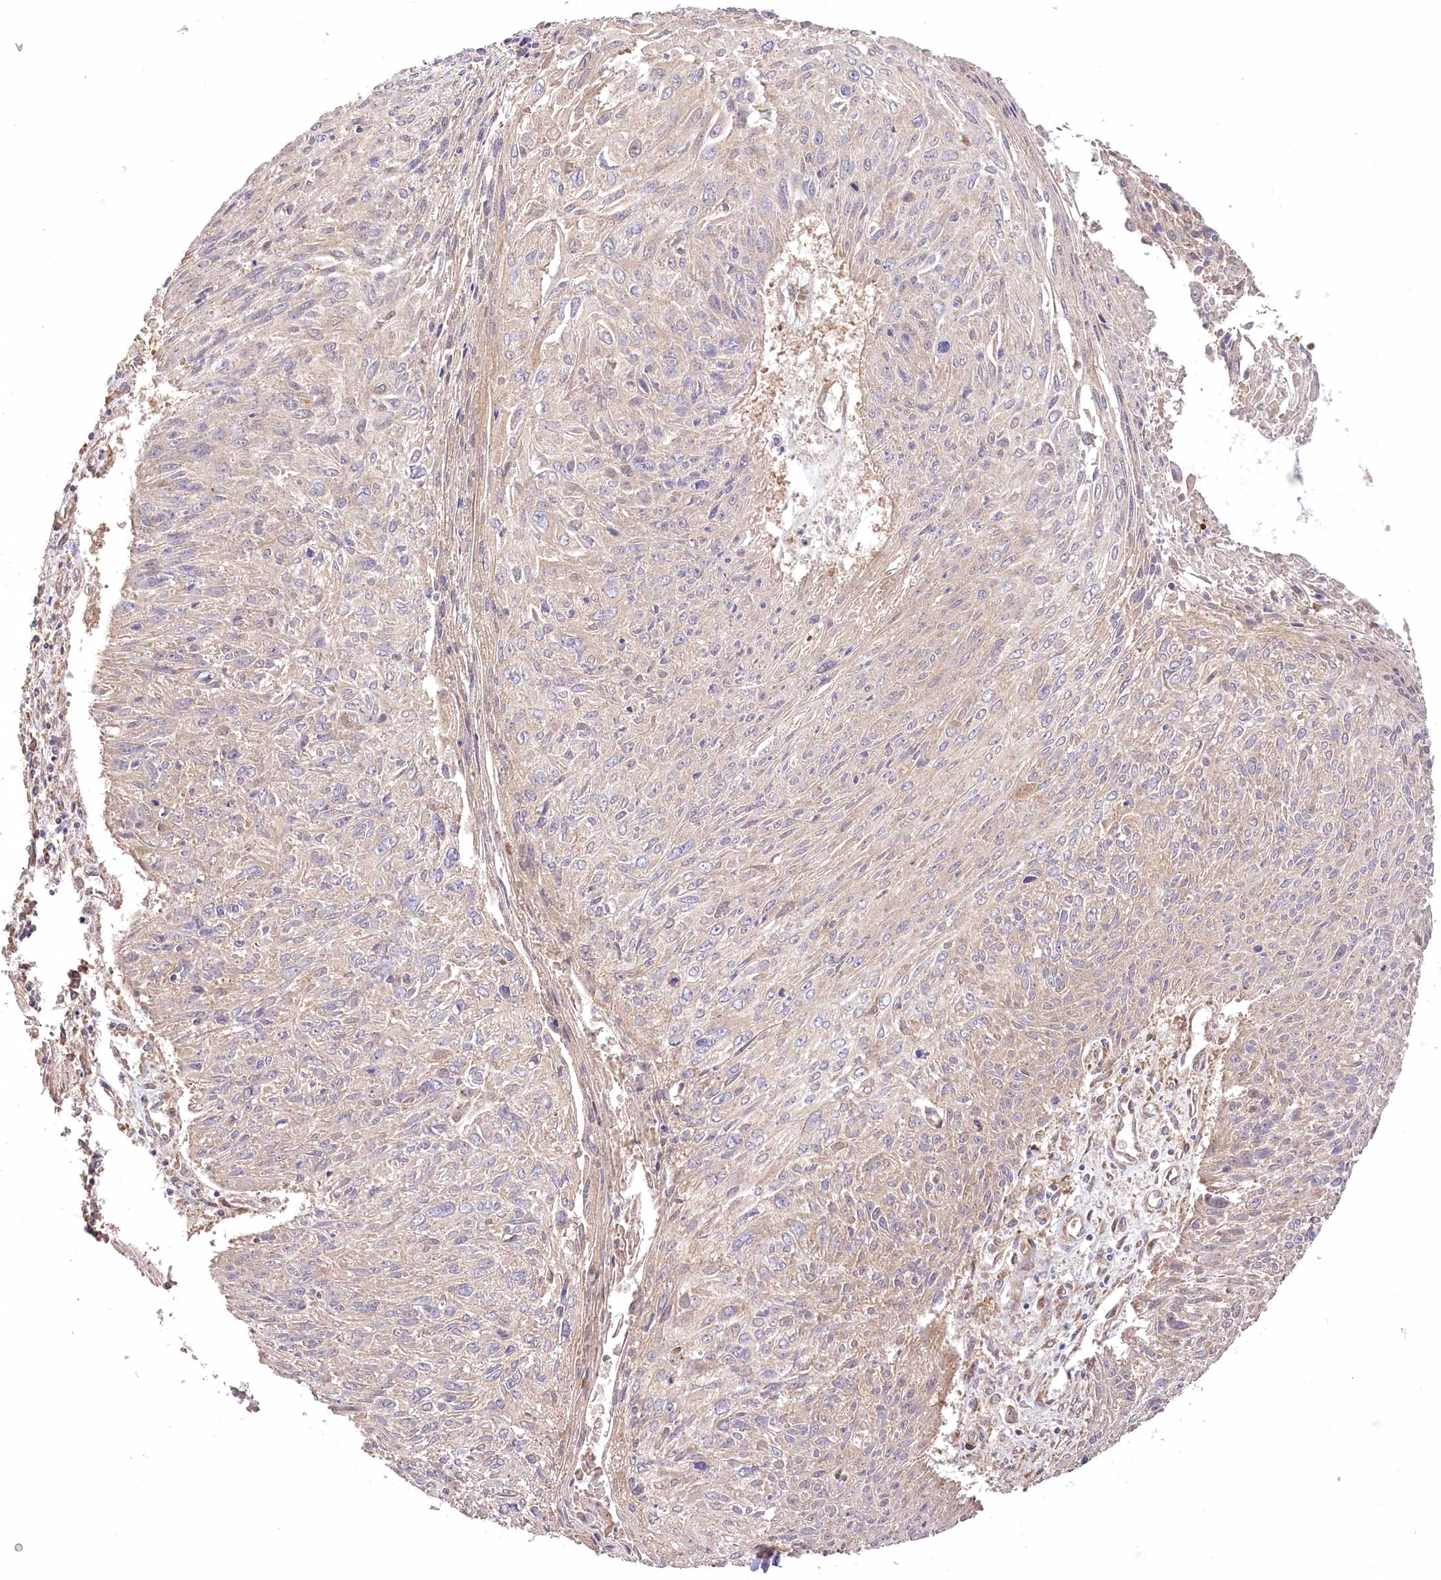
{"staining": {"intensity": "negative", "quantity": "none", "location": "none"}, "tissue": "cervical cancer", "cell_type": "Tumor cells", "image_type": "cancer", "snomed": [{"axis": "morphology", "description": "Squamous cell carcinoma, NOS"}, {"axis": "topography", "description": "Cervix"}], "caption": "This is an immunohistochemistry image of human cervical cancer (squamous cell carcinoma). There is no positivity in tumor cells.", "gene": "PRSS53", "patient": {"sex": "female", "age": 51}}